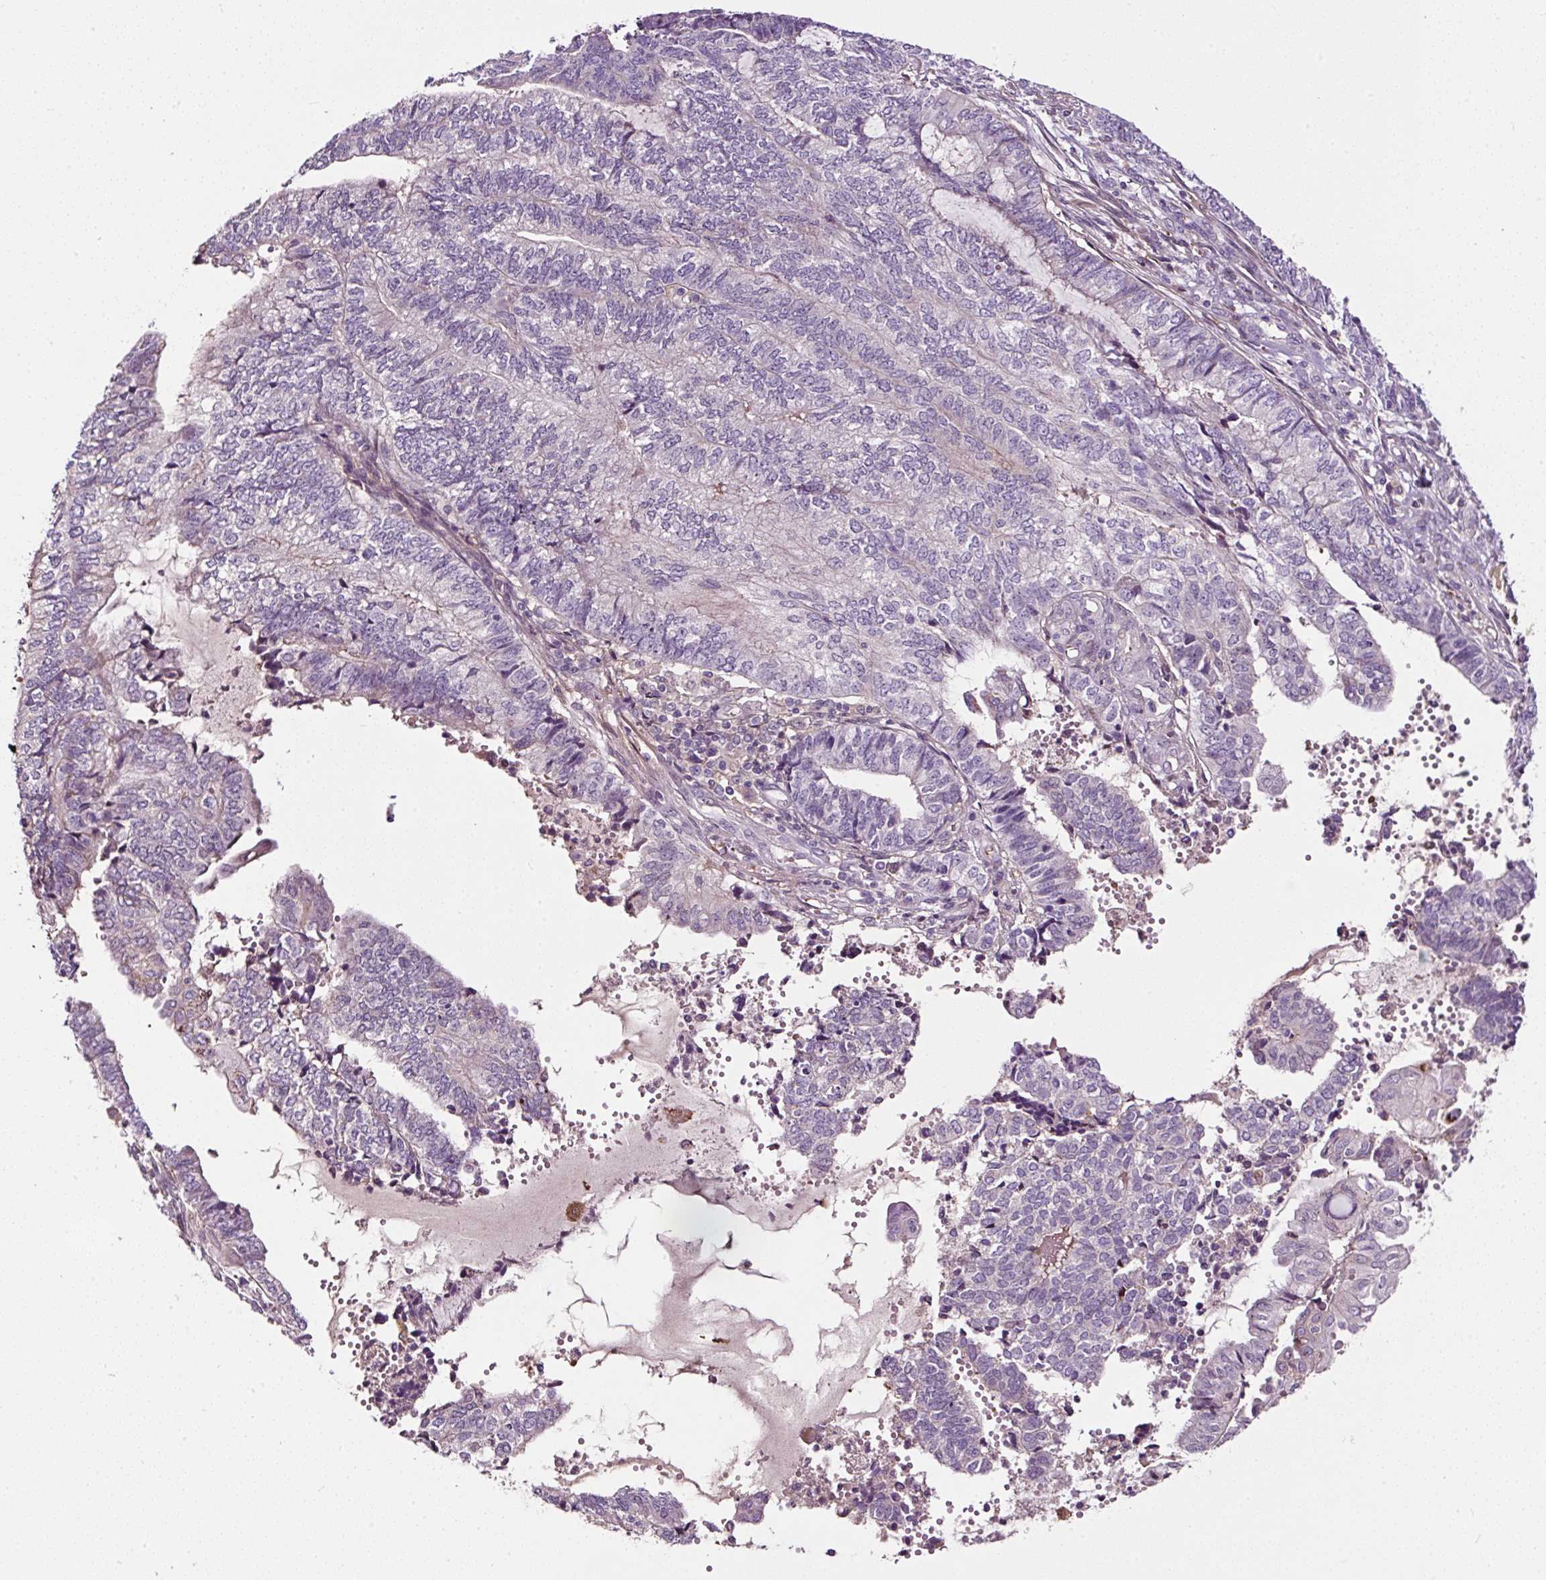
{"staining": {"intensity": "negative", "quantity": "none", "location": "none"}, "tissue": "endometrial cancer", "cell_type": "Tumor cells", "image_type": "cancer", "snomed": [{"axis": "morphology", "description": "Adenocarcinoma, NOS"}, {"axis": "topography", "description": "Uterus"}, {"axis": "topography", "description": "Endometrium"}], "caption": "This is an immunohistochemistry image of adenocarcinoma (endometrial). There is no positivity in tumor cells.", "gene": "LRRC24", "patient": {"sex": "female", "age": 70}}